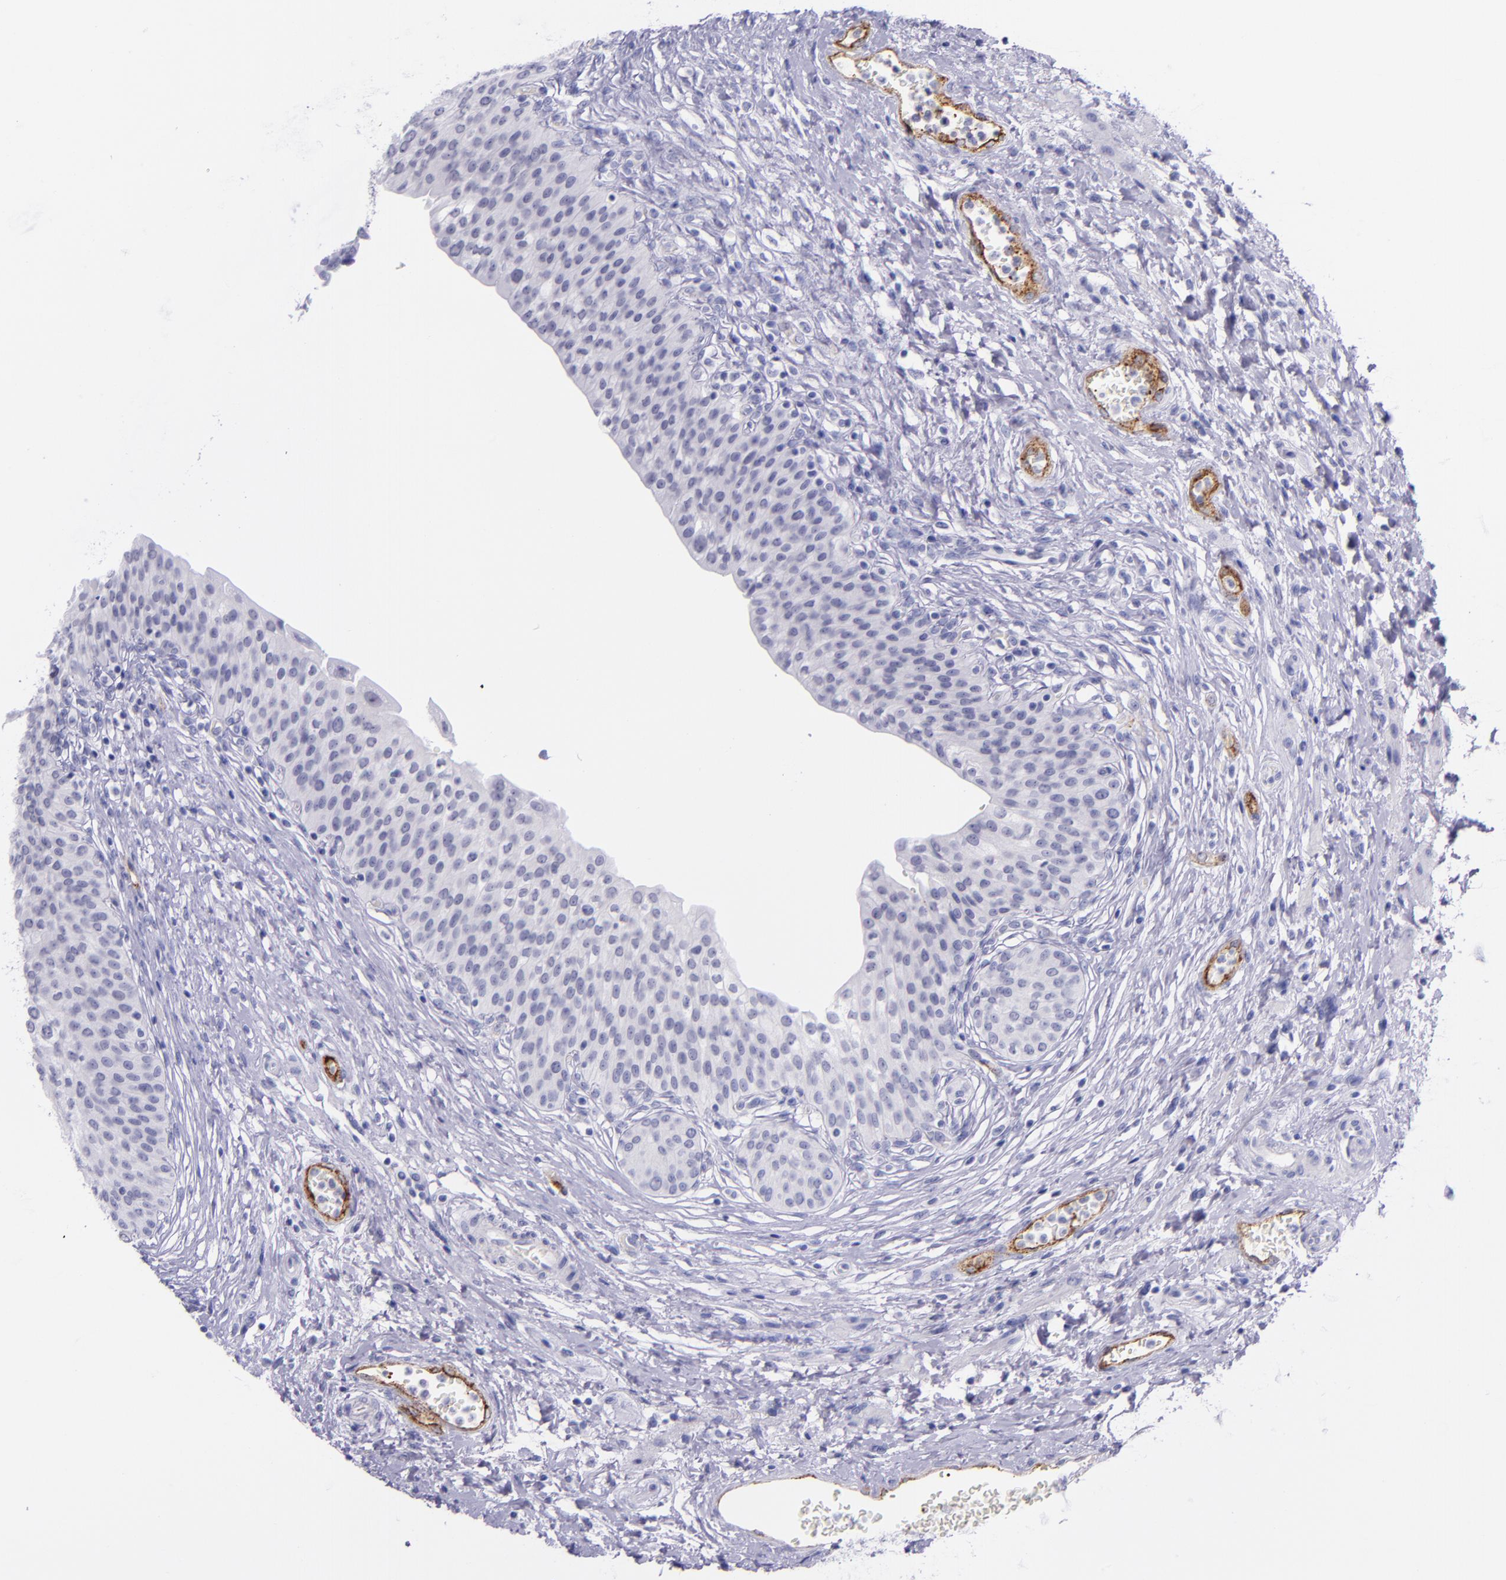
{"staining": {"intensity": "negative", "quantity": "none", "location": "none"}, "tissue": "urinary bladder", "cell_type": "Urothelial cells", "image_type": "normal", "snomed": [{"axis": "morphology", "description": "Normal tissue, NOS"}, {"axis": "topography", "description": "Smooth muscle"}, {"axis": "topography", "description": "Urinary bladder"}], "caption": "High magnification brightfield microscopy of unremarkable urinary bladder stained with DAB (3,3'-diaminobenzidine) (brown) and counterstained with hematoxylin (blue): urothelial cells show no significant expression. The staining was performed using DAB to visualize the protein expression in brown, while the nuclei were stained in blue with hematoxylin (Magnification: 20x).", "gene": "SELE", "patient": {"sex": "male", "age": 35}}